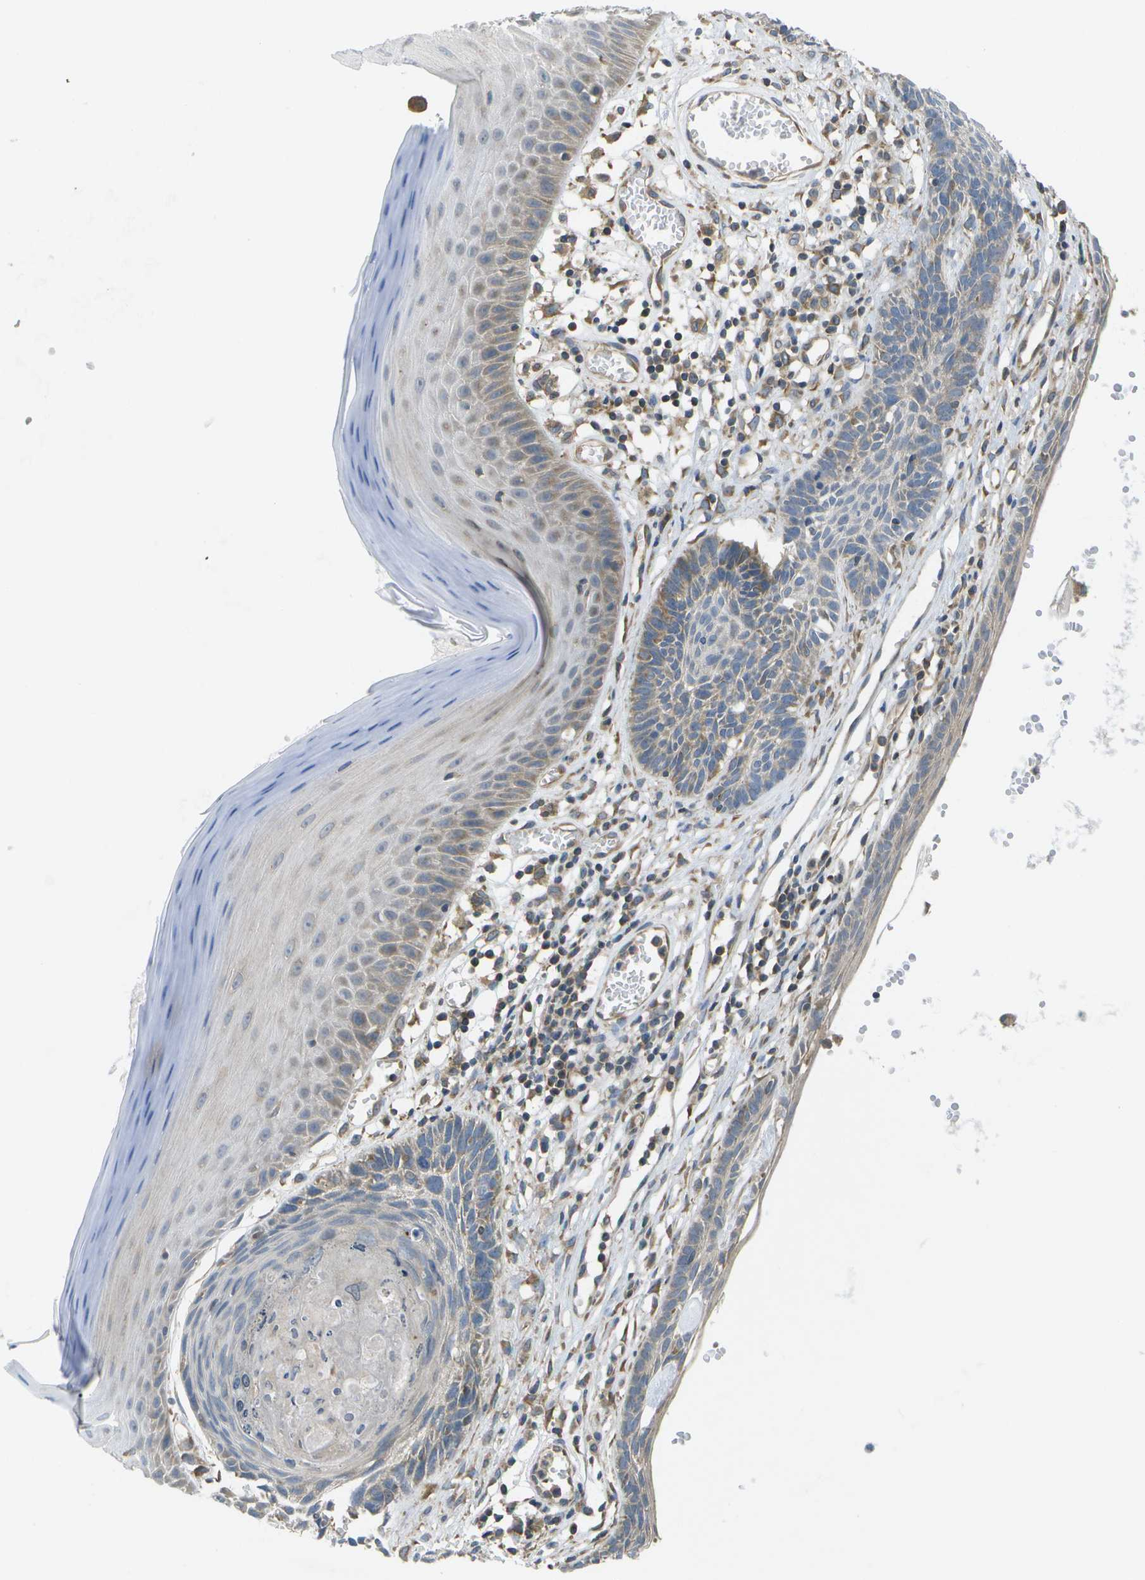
{"staining": {"intensity": "moderate", "quantity": "<25%", "location": "cytoplasmic/membranous"}, "tissue": "skin cancer", "cell_type": "Tumor cells", "image_type": "cancer", "snomed": [{"axis": "morphology", "description": "Basal cell carcinoma"}, {"axis": "topography", "description": "Skin"}], "caption": "IHC of skin cancer displays low levels of moderate cytoplasmic/membranous positivity in approximately <25% of tumor cells.", "gene": "DPM3", "patient": {"sex": "male", "age": 67}}